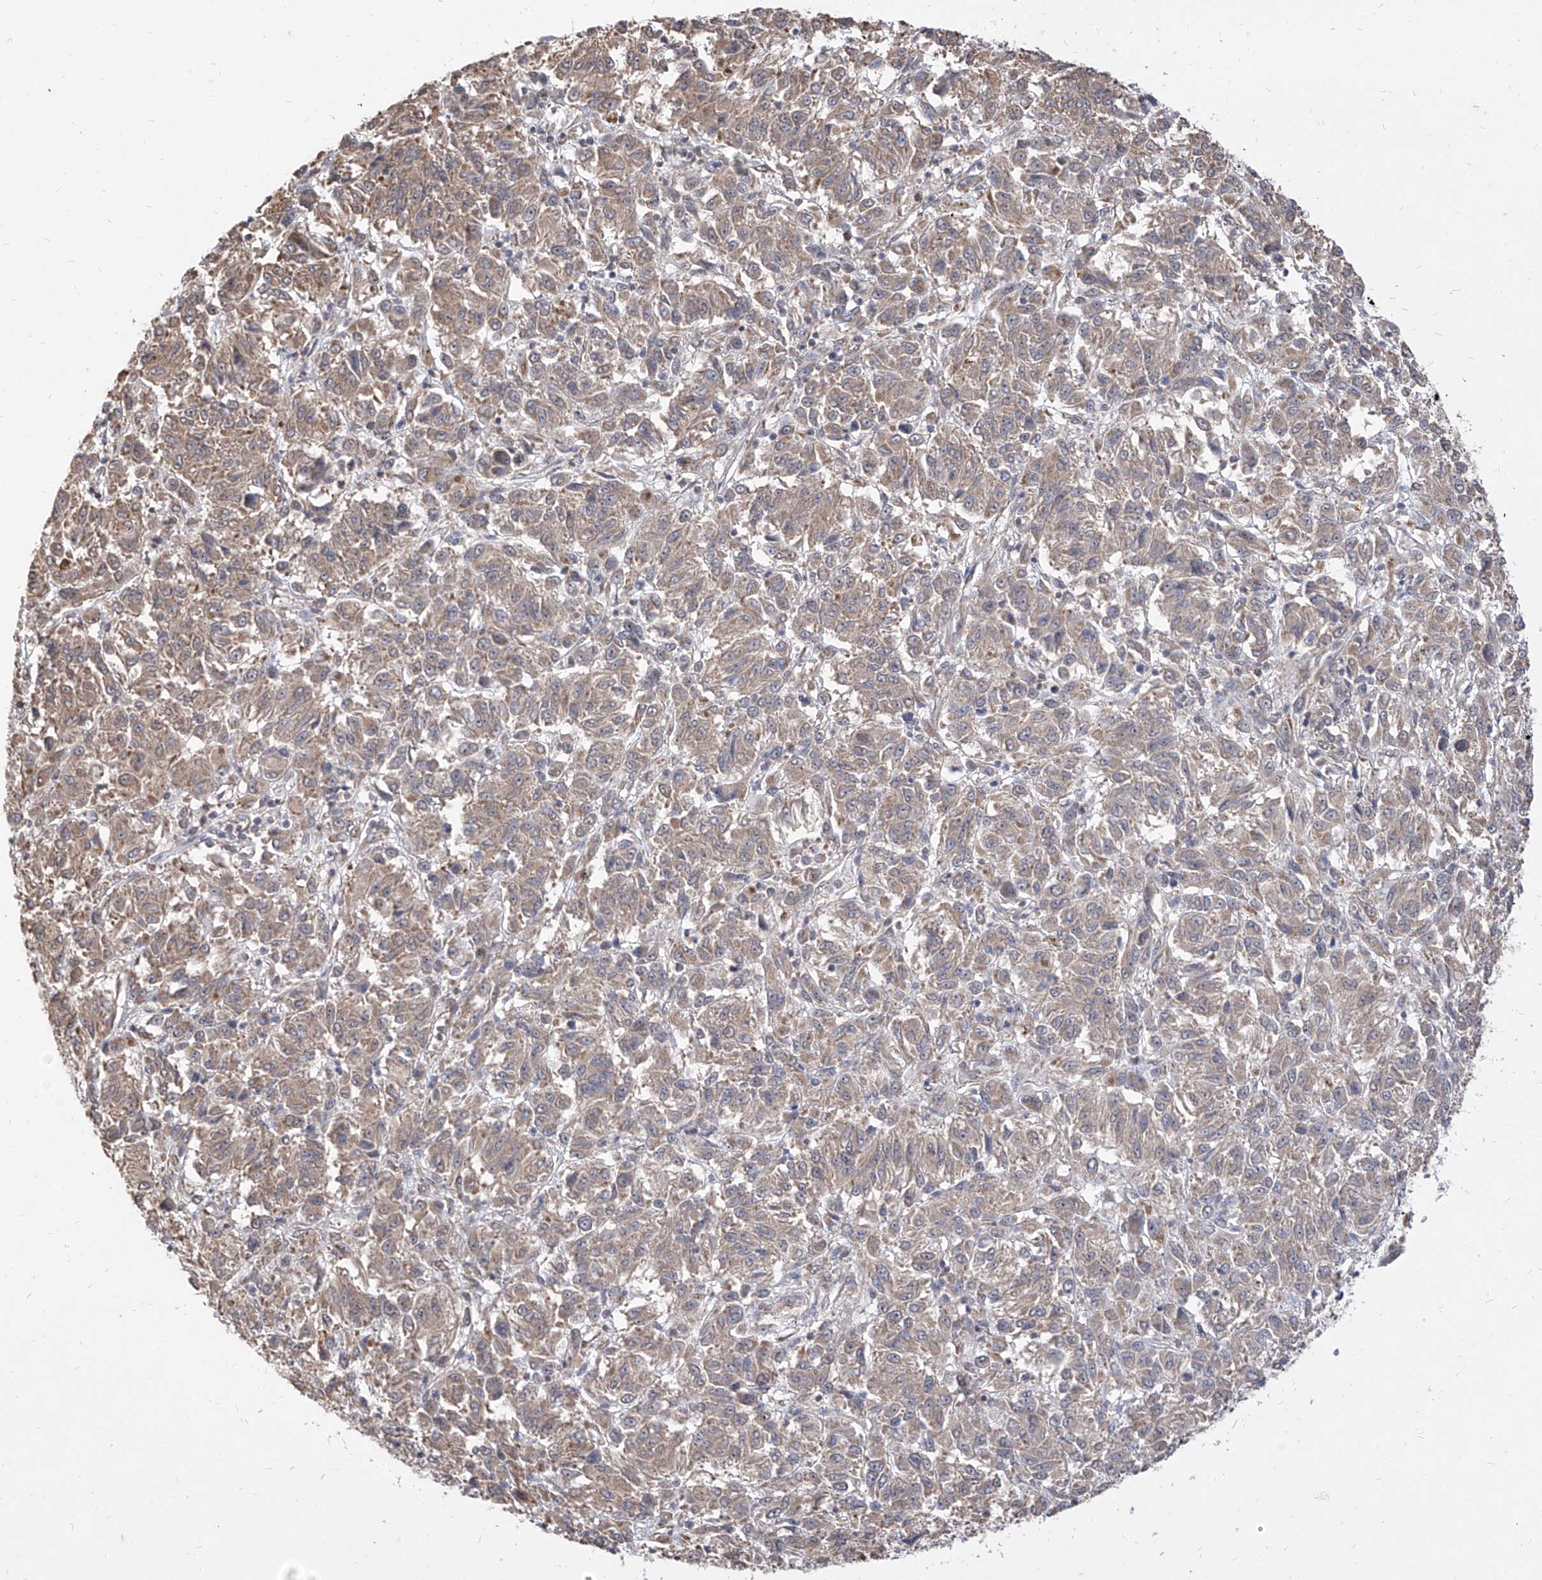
{"staining": {"intensity": "weak", "quantity": ">75%", "location": "cytoplasmic/membranous"}, "tissue": "melanoma", "cell_type": "Tumor cells", "image_type": "cancer", "snomed": [{"axis": "morphology", "description": "Malignant melanoma, Metastatic site"}, {"axis": "topography", "description": "Lung"}], "caption": "Melanoma stained for a protein reveals weak cytoplasmic/membranous positivity in tumor cells. (DAB IHC with brightfield microscopy, high magnification).", "gene": "C8orf82", "patient": {"sex": "male", "age": 64}}